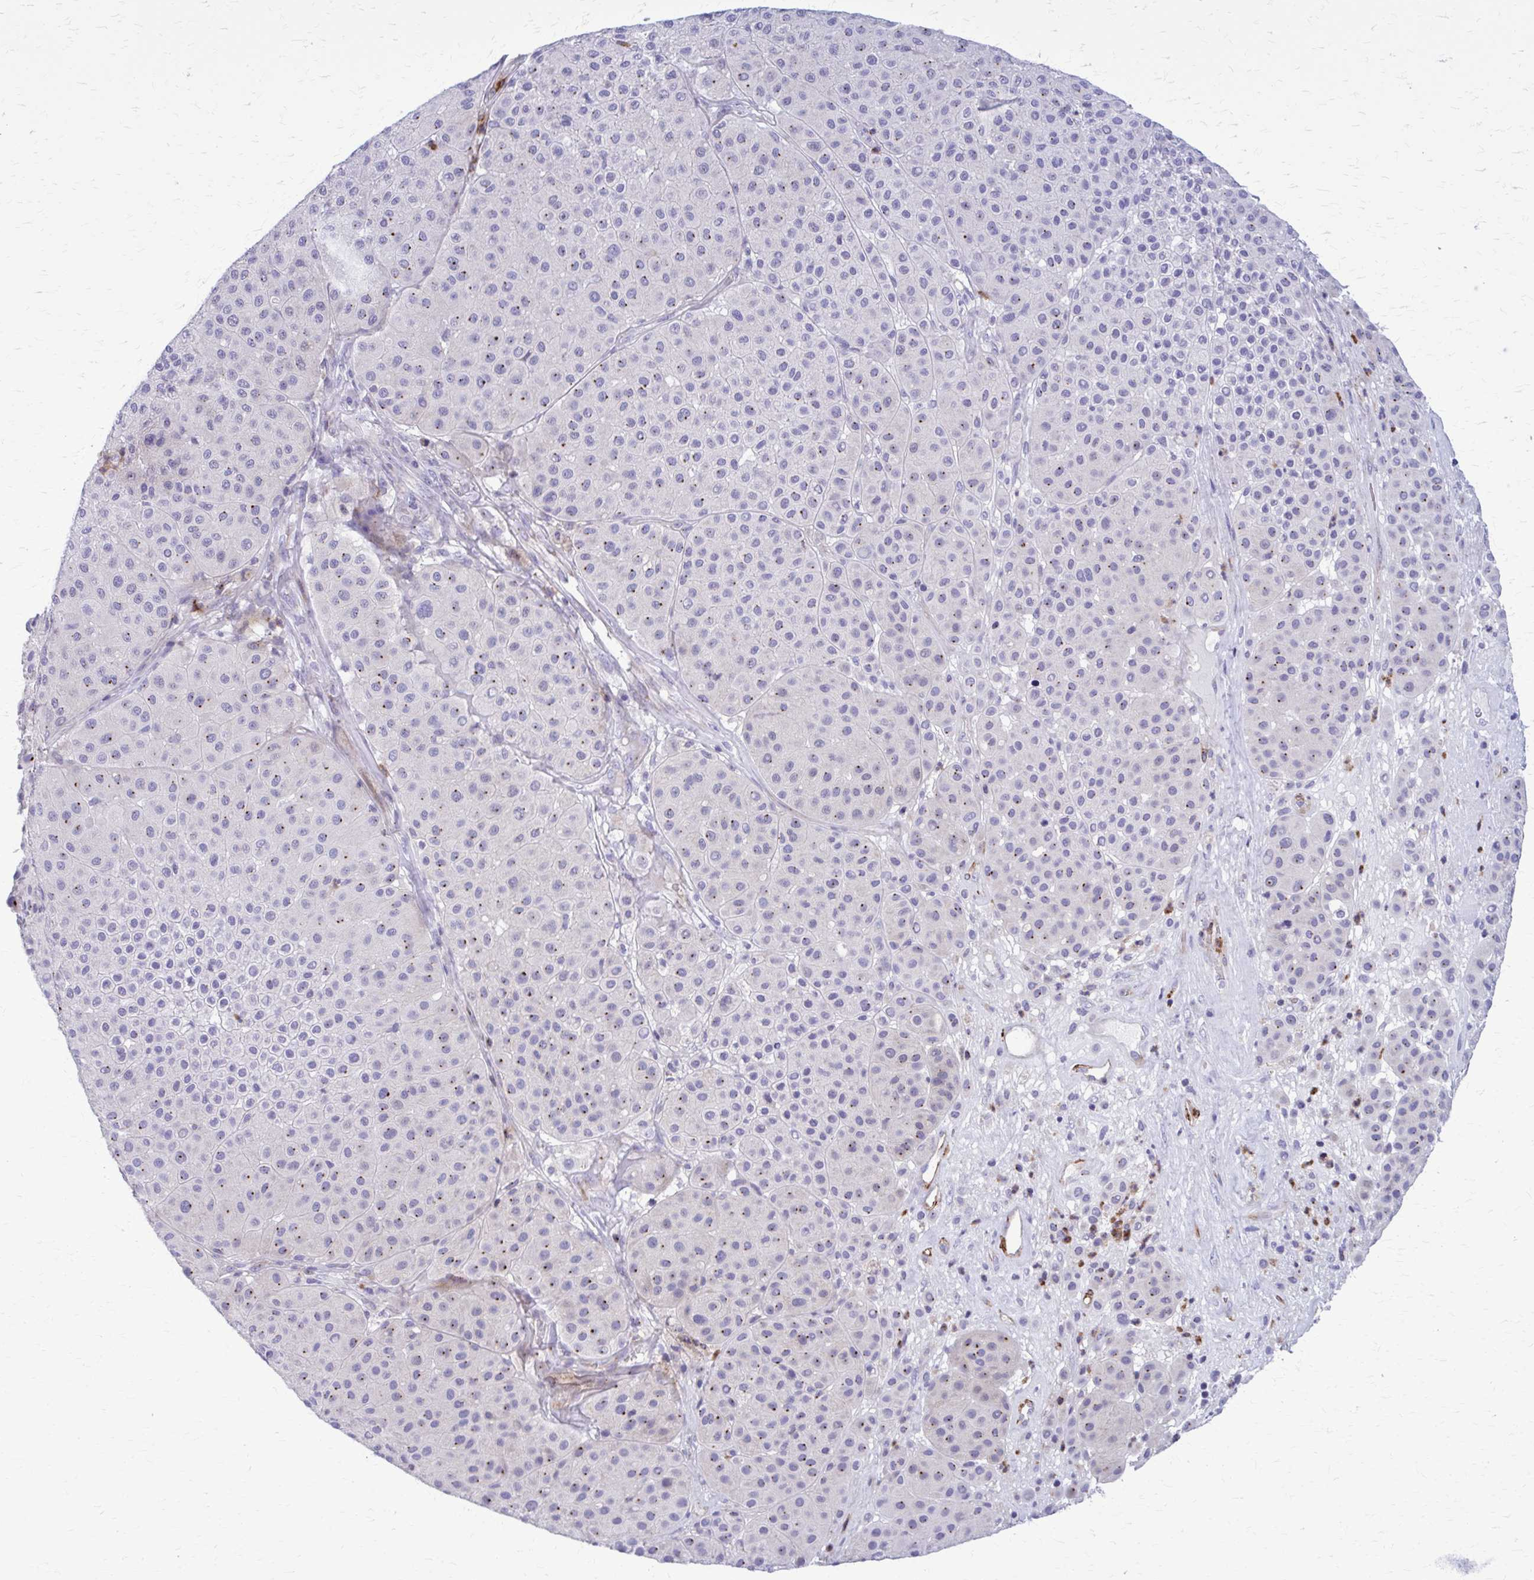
{"staining": {"intensity": "moderate", "quantity": "<25%", "location": "cytoplasmic/membranous"}, "tissue": "melanoma", "cell_type": "Tumor cells", "image_type": "cancer", "snomed": [{"axis": "morphology", "description": "Malignant melanoma, Metastatic site"}, {"axis": "topography", "description": "Smooth muscle"}], "caption": "Immunohistochemistry of human melanoma displays low levels of moderate cytoplasmic/membranous positivity in approximately <25% of tumor cells. The staining is performed using DAB (3,3'-diaminobenzidine) brown chromogen to label protein expression. The nuclei are counter-stained blue using hematoxylin.", "gene": "PEDS1", "patient": {"sex": "male", "age": 41}}